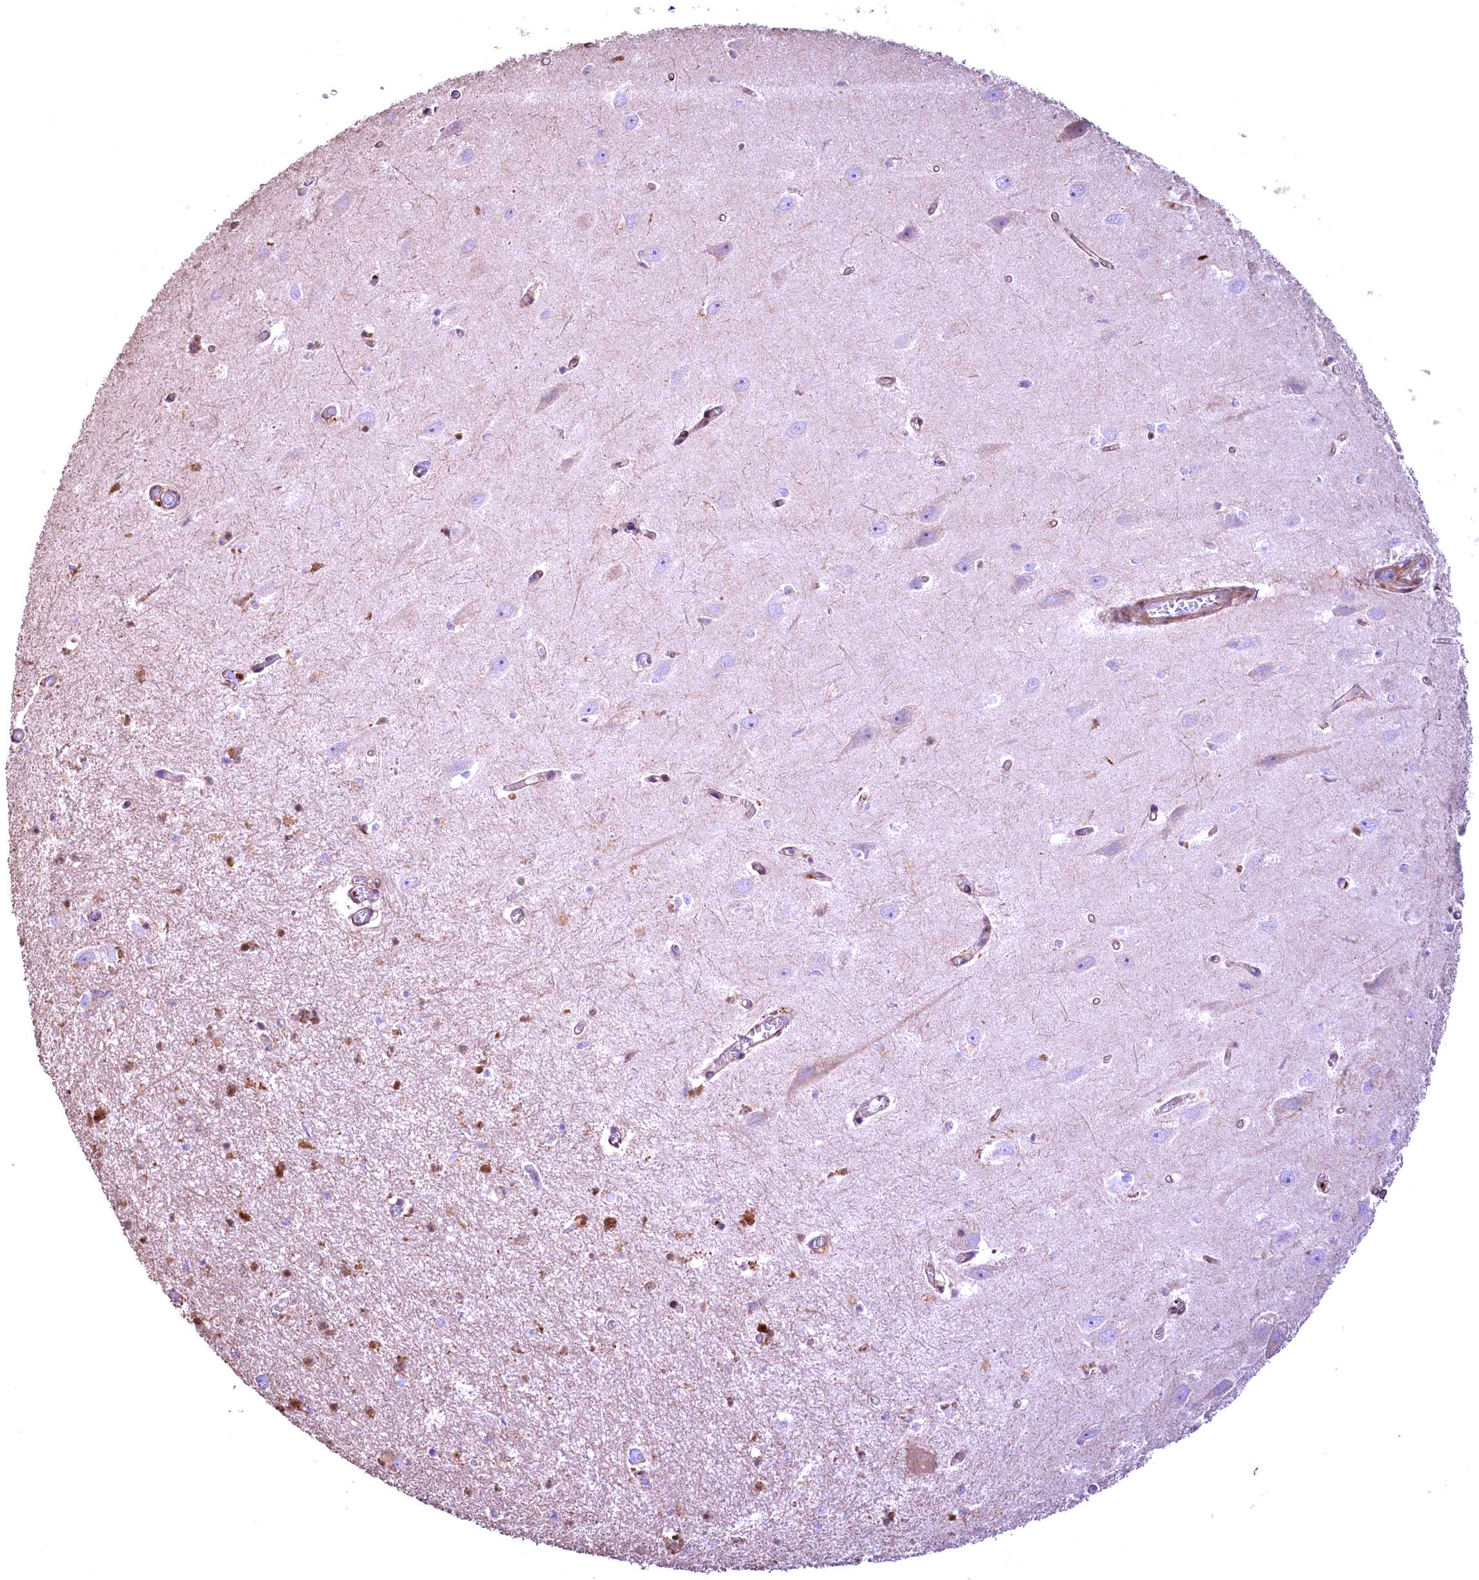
{"staining": {"intensity": "moderate", "quantity": "<25%", "location": "cytoplasmic/membranous,nuclear"}, "tissue": "hippocampus", "cell_type": "Glial cells", "image_type": "normal", "snomed": [{"axis": "morphology", "description": "Normal tissue, NOS"}, {"axis": "topography", "description": "Hippocampus"}], "caption": "DAB immunohistochemical staining of benign human hippocampus displays moderate cytoplasmic/membranous,nuclear protein staining in about <25% of glial cells. The staining was performed using DAB (3,3'-diaminobenzidine), with brown indicating positive protein expression. Nuclei are stained blue with hematoxylin.", "gene": "FUZ", "patient": {"sex": "female", "age": 64}}